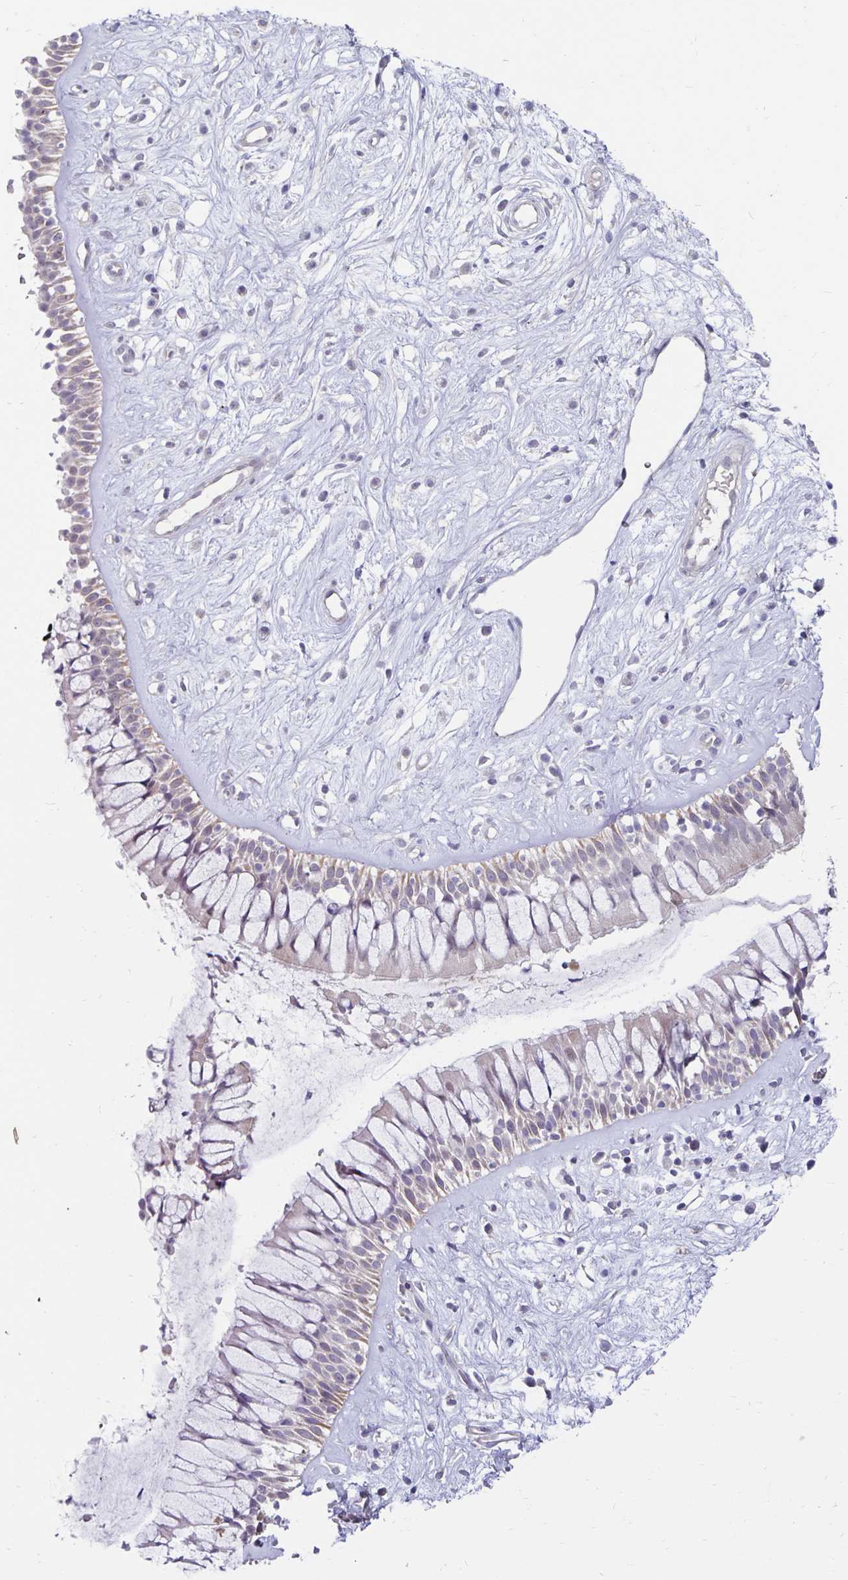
{"staining": {"intensity": "negative", "quantity": "none", "location": "none"}, "tissue": "nasopharynx", "cell_type": "Respiratory epithelial cells", "image_type": "normal", "snomed": [{"axis": "morphology", "description": "Normal tissue, NOS"}, {"axis": "topography", "description": "Nasopharynx"}], "caption": "The image shows no staining of respiratory epithelial cells in unremarkable nasopharynx.", "gene": "CDKN2B", "patient": {"sex": "male", "age": 32}}